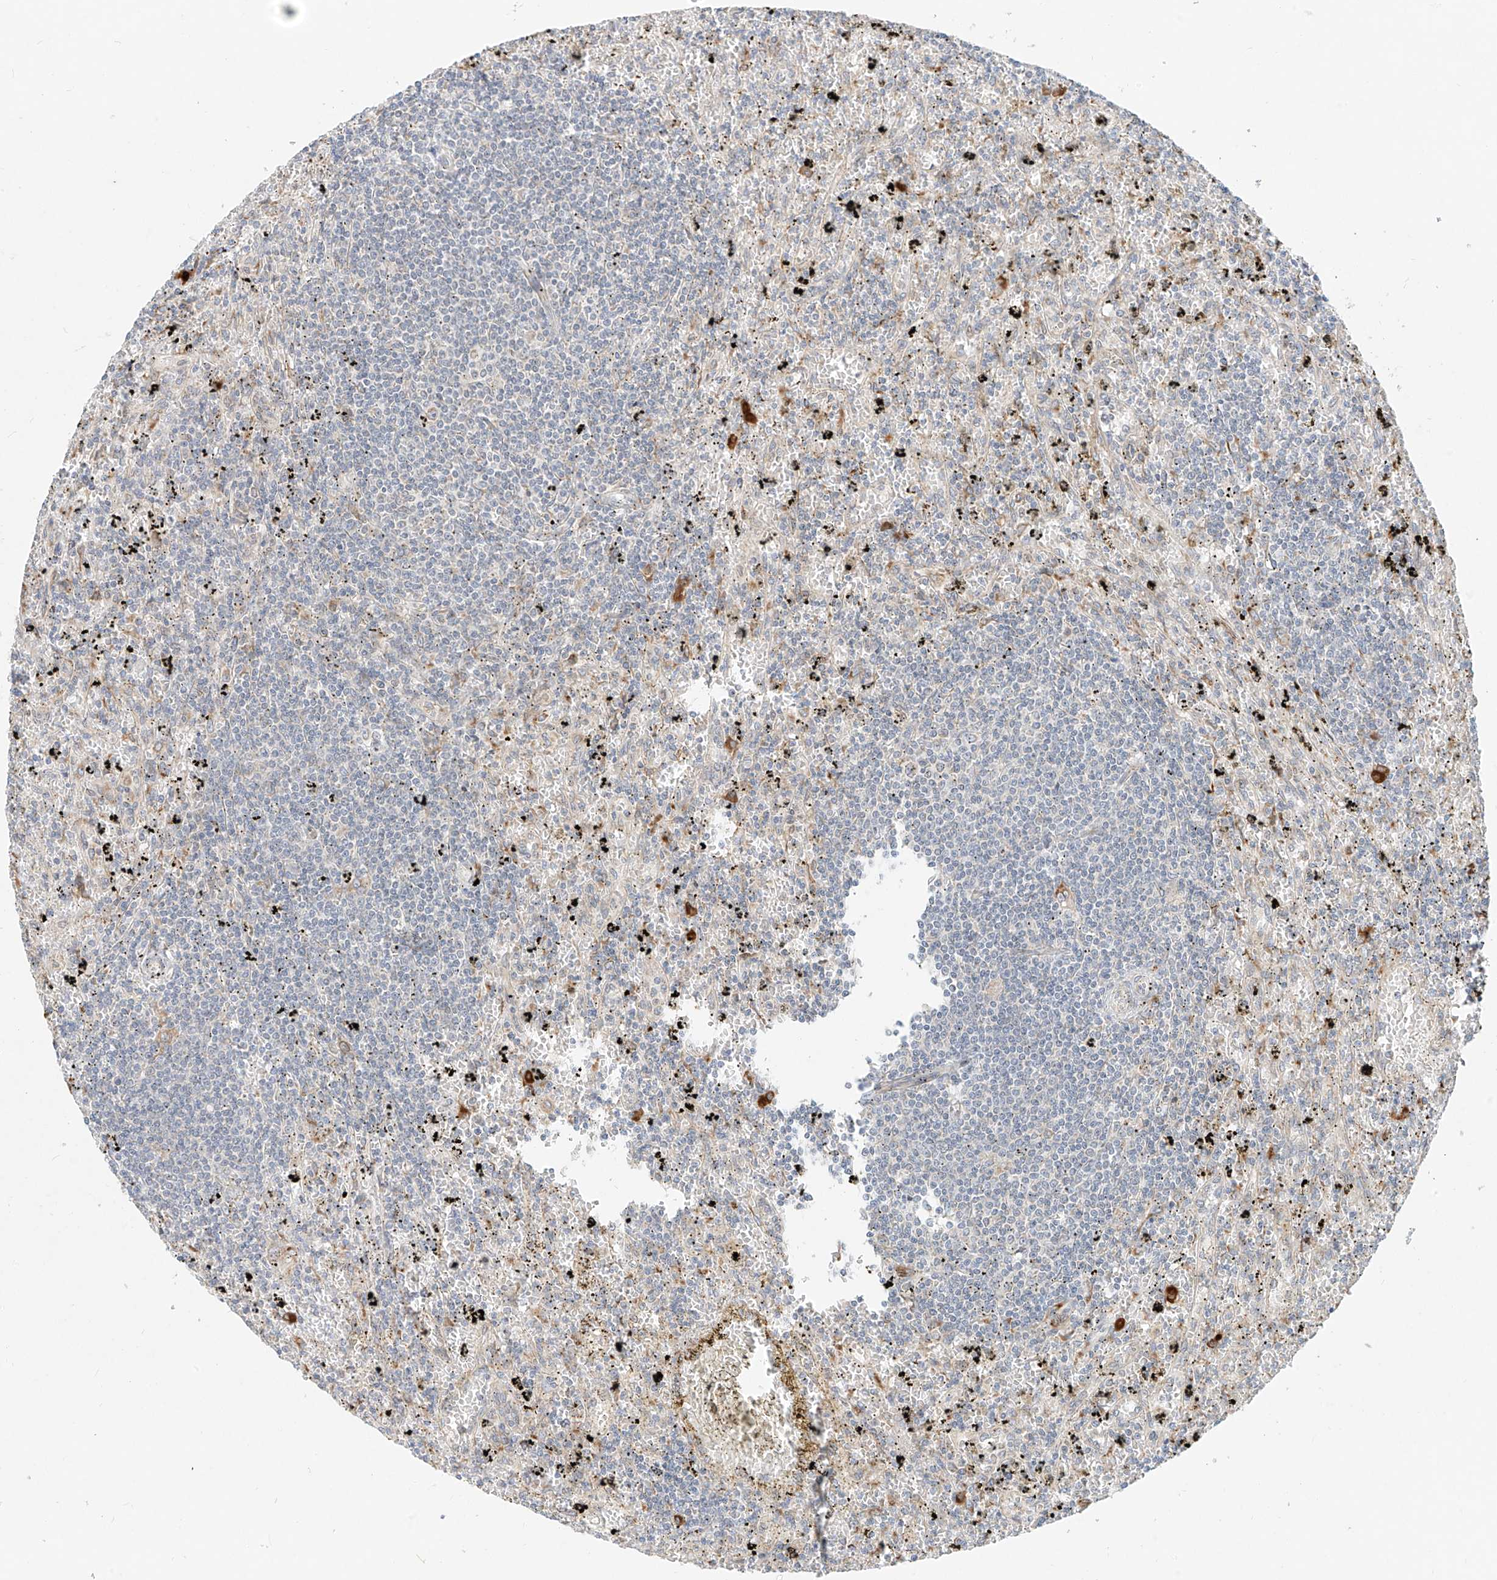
{"staining": {"intensity": "negative", "quantity": "none", "location": "none"}, "tissue": "lymphoma", "cell_type": "Tumor cells", "image_type": "cancer", "snomed": [{"axis": "morphology", "description": "Malignant lymphoma, non-Hodgkin's type, Low grade"}, {"axis": "topography", "description": "Spleen"}], "caption": "DAB immunohistochemical staining of malignant lymphoma, non-Hodgkin's type (low-grade) displays no significant positivity in tumor cells.", "gene": "STT3A", "patient": {"sex": "male", "age": 76}}